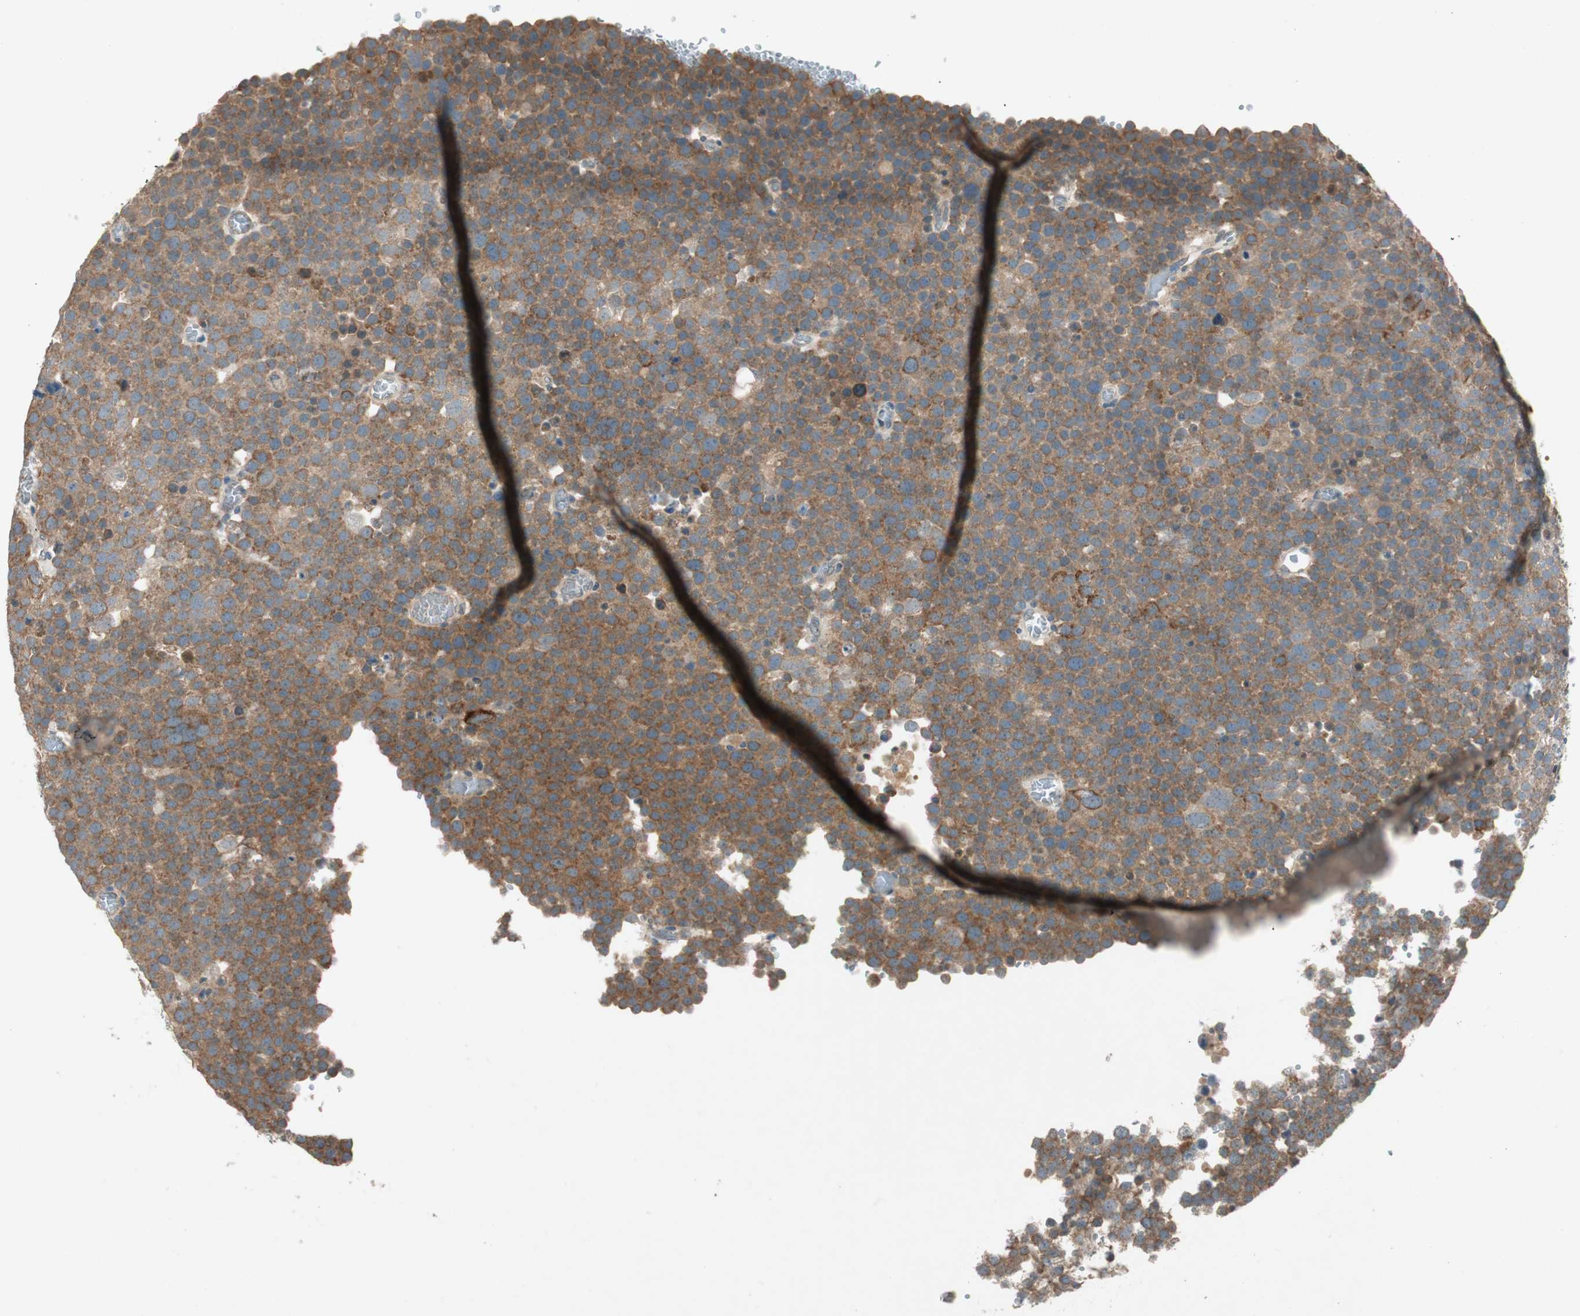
{"staining": {"intensity": "moderate", "quantity": ">75%", "location": "cytoplasmic/membranous"}, "tissue": "testis cancer", "cell_type": "Tumor cells", "image_type": "cancer", "snomed": [{"axis": "morphology", "description": "Seminoma, NOS"}, {"axis": "topography", "description": "Testis"}], "caption": "Immunohistochemical staining of human testis cancer (seminoma) reveals medium levels of moderate cytoplasmic/membranous staining in approximately >75% of tumor cells.", "gene": "NCLN", "patient": {"sex": "male", "age": 71}}